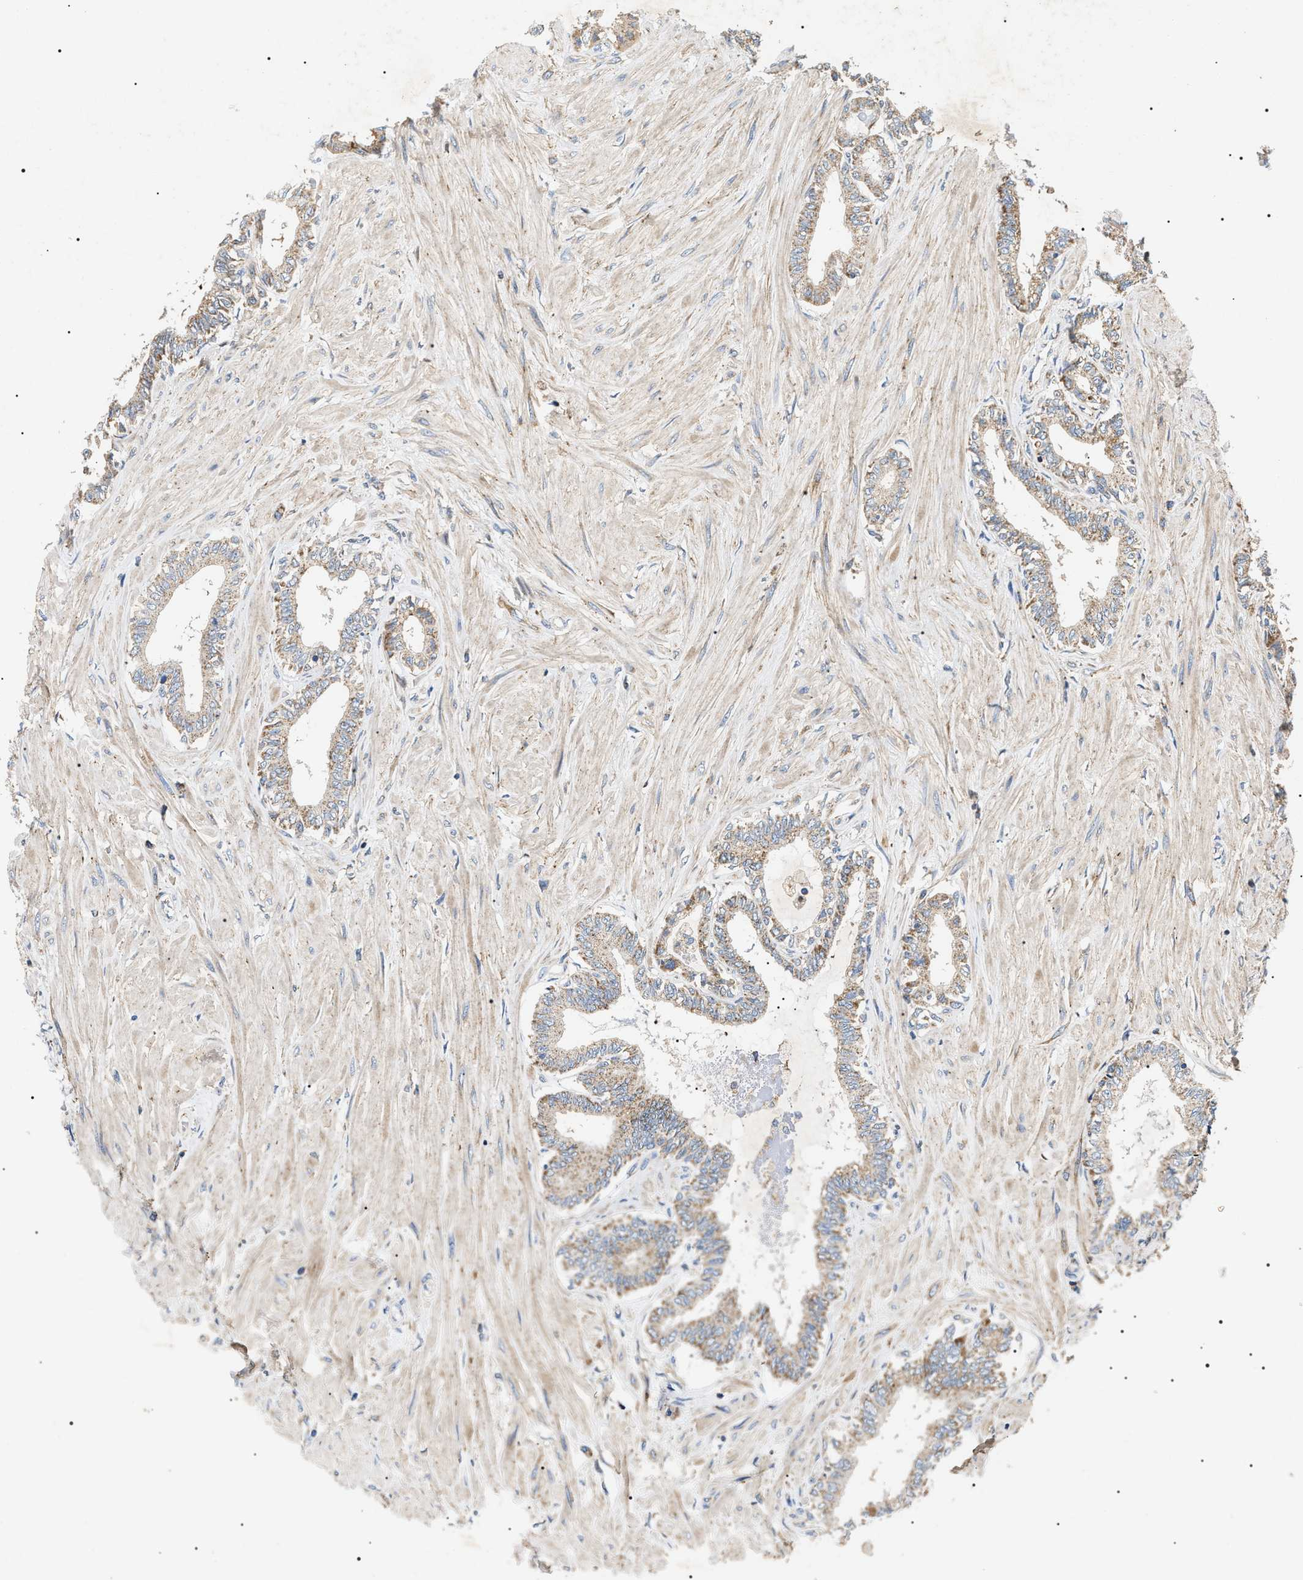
{"staining": {"intensity": "weak", "quantity": ">75%", "location": "cytoplasmic/membranous"}, "tissue": "seminal vesicle", "cell_type": "Glandular cells", "image_type": "normal", "snomed": [{"axis": "morphology", "description": "Normal tissue, NOS"}, {"axis": "morphology", "description": "Adenocarcinoma, High grade"}, {"axis": "topography", "description": "Prostate"}, {"axis": "topography", "description": "Seminal veicle"}], "caption": "Seminal vesicle was stained to show a protein in brown. There is low levels of weak cytoplasmic/membranous staining in about >75% of glandular cells.", "gene": "OXSM", "patient": {"sex": "male", "age": 55}}